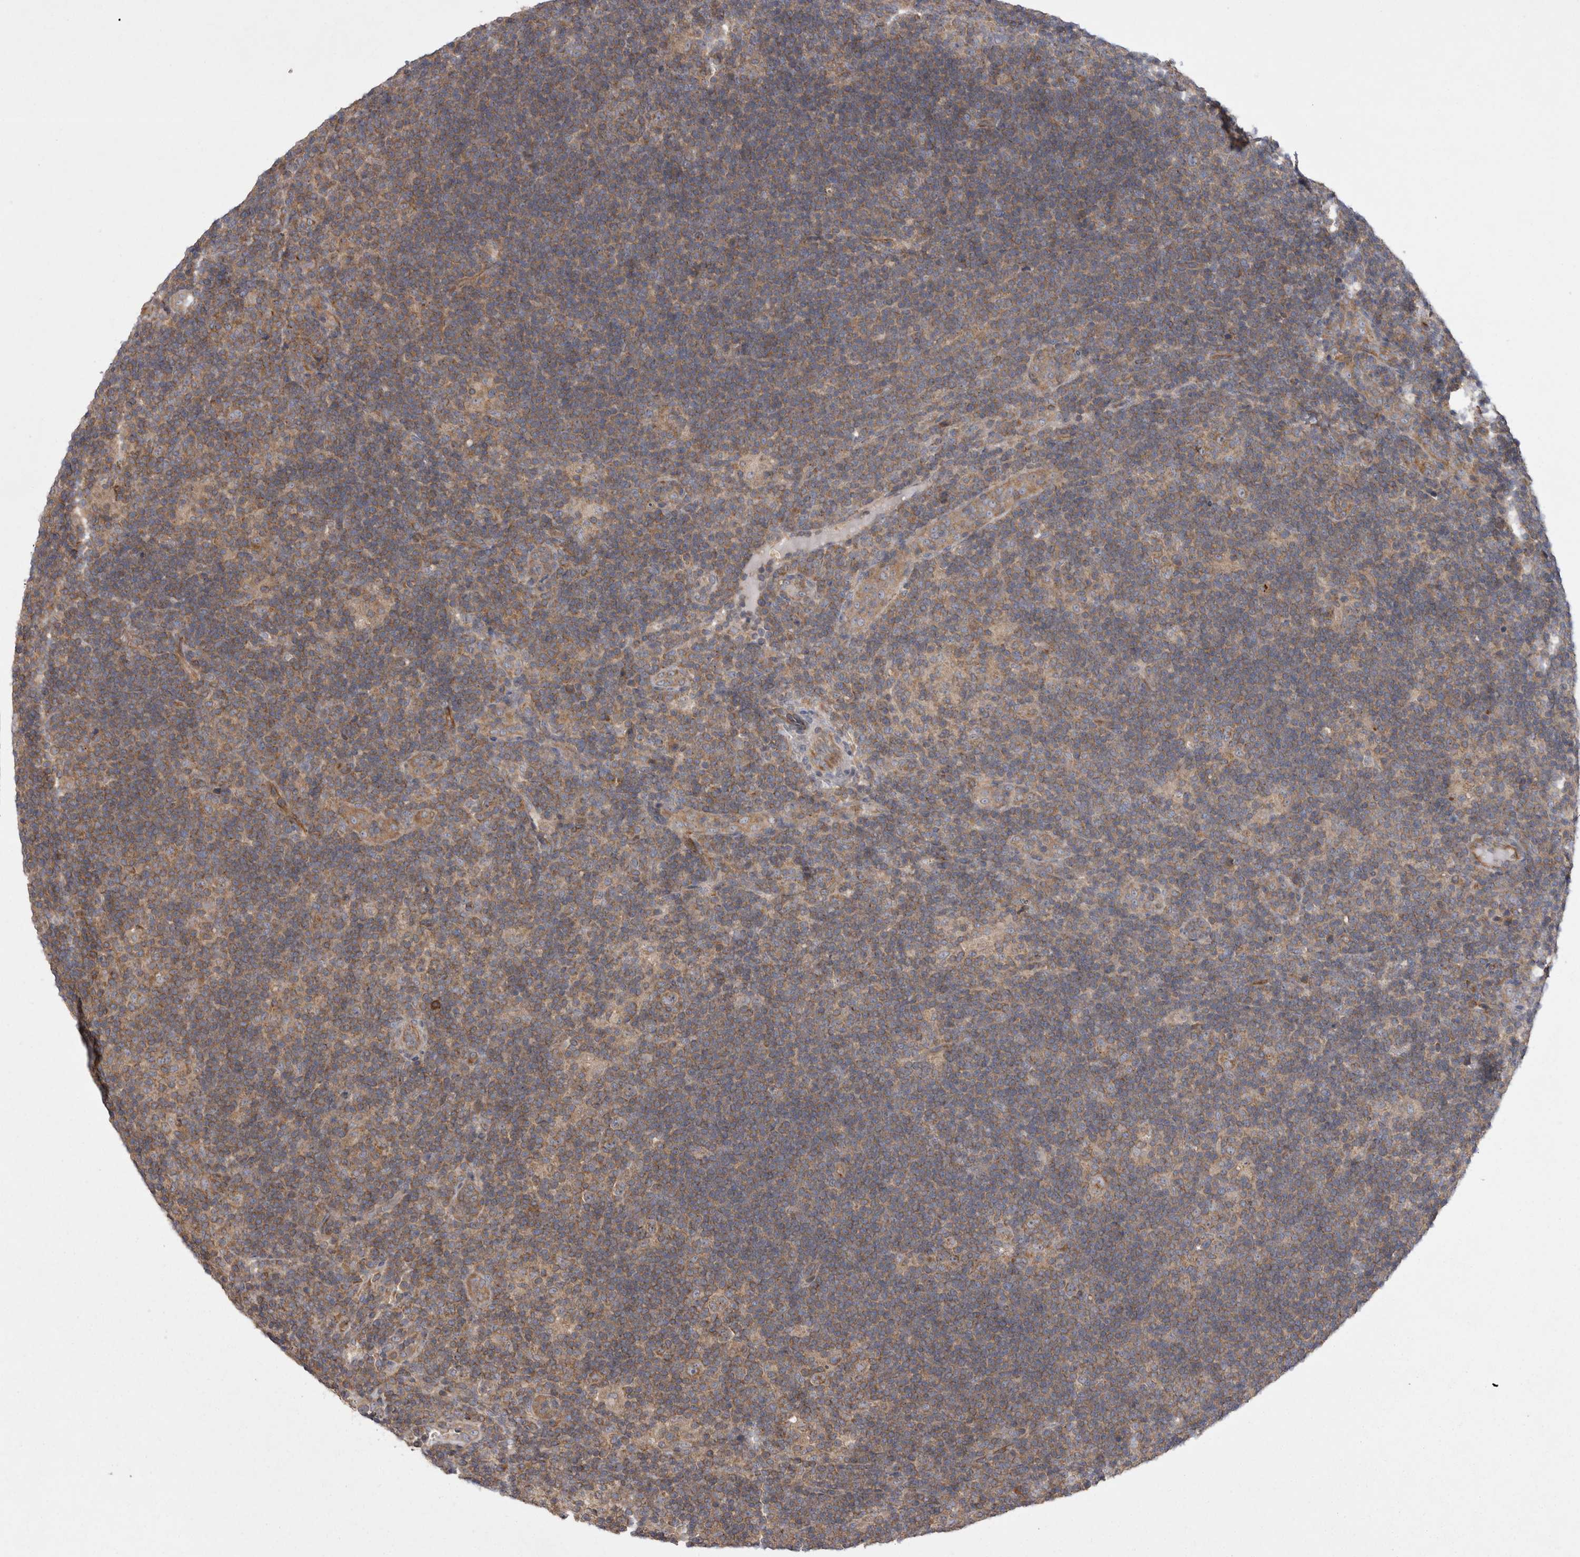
{"staining": {"intensity": "negative", "quantity": "none", "location": "none"}, "tissue": "lymphoma", "cell_type": "Tumor cells", "image_type": "cancer", "snomed": [{"axis": "morphology", "description": "Hodgkin's disease, NOS"}, {"axis": "topography", "description": "Lymph node"}], "caption": "An immunohistochemistry micrograph of Hodgkin's disease is shown. There is no staining in tumor cells of Hodgkin's disease.", "gene": "TSPOAP1", "patient": {"sex": "female", "age": 57}}